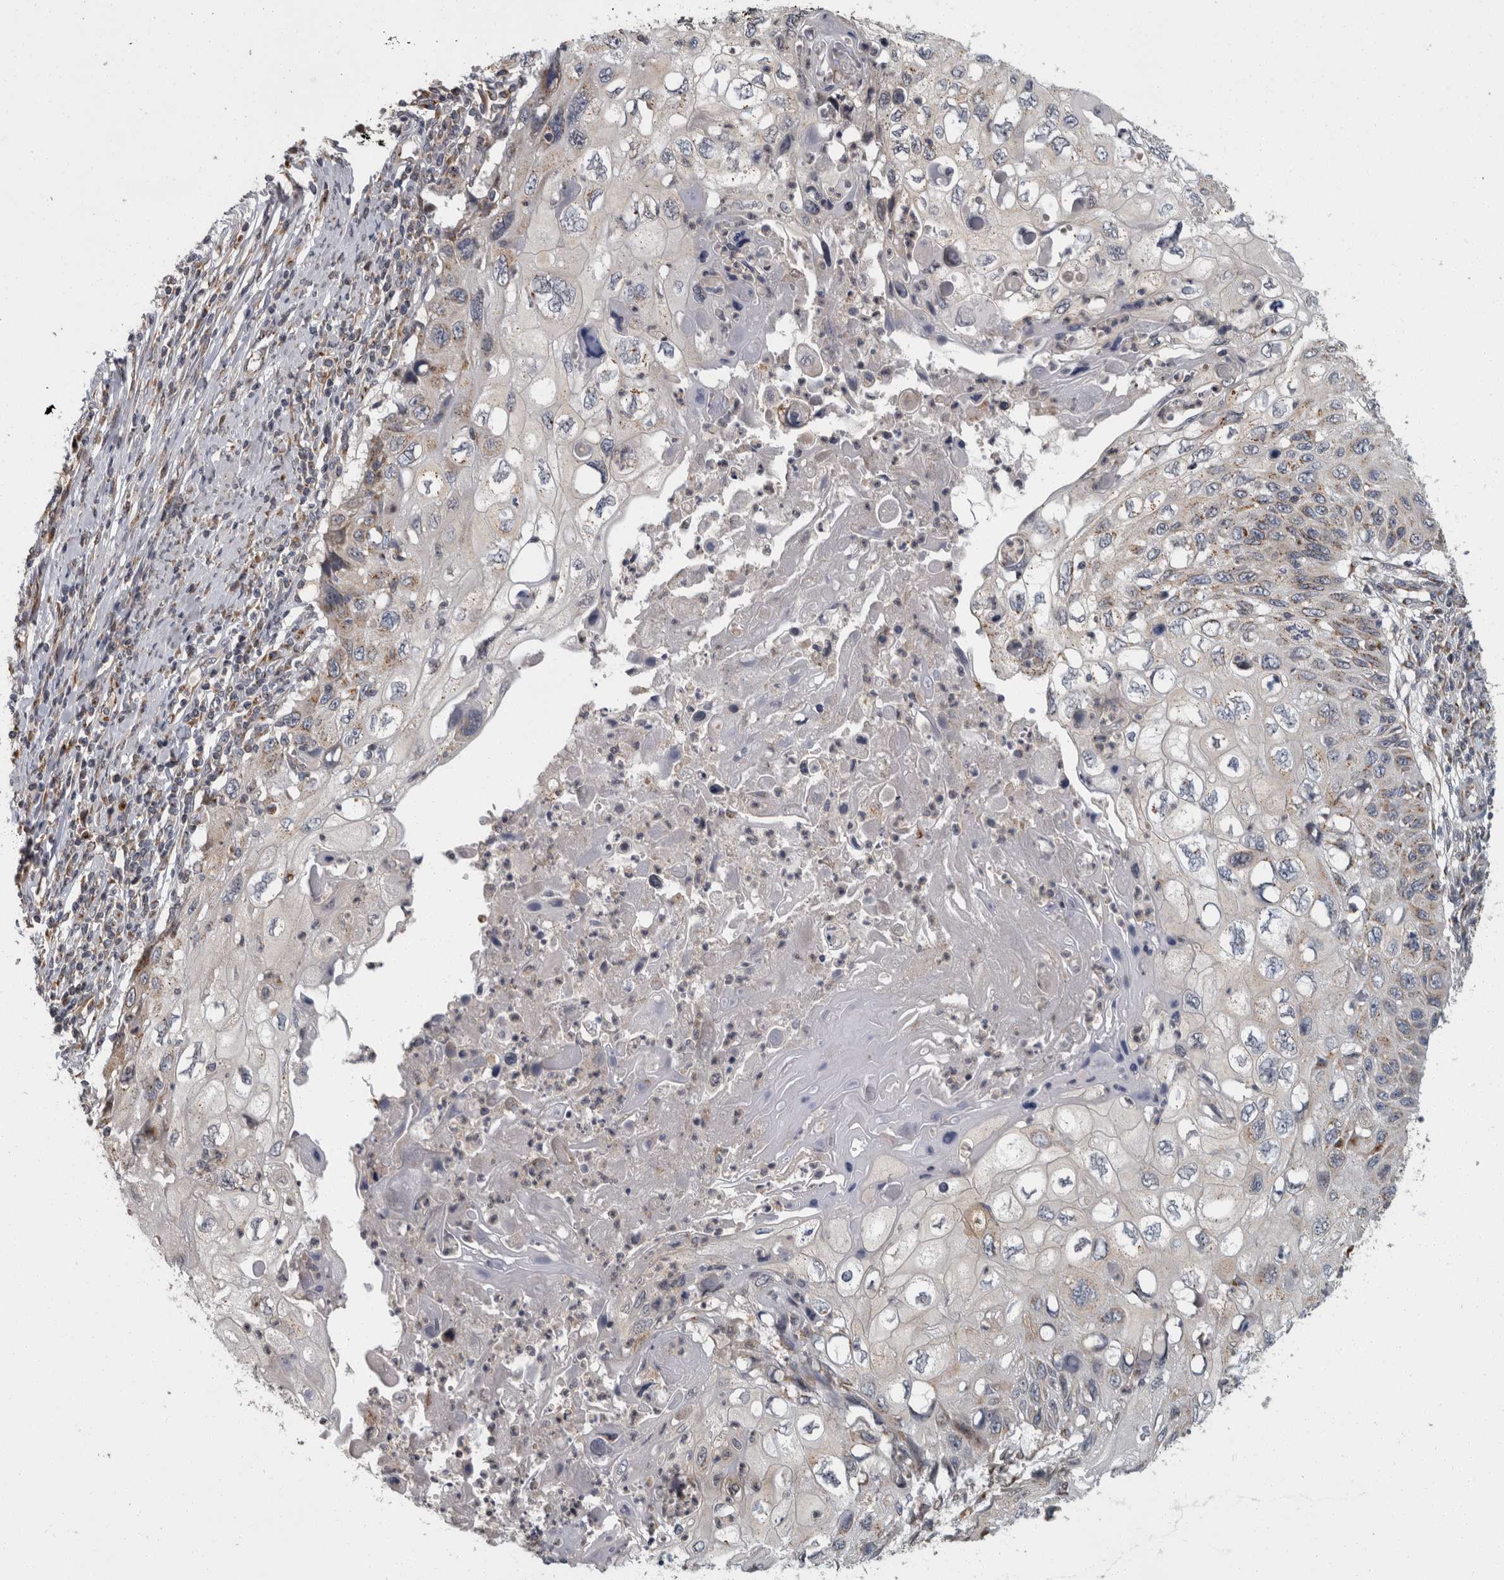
{"staining": {"intensity": "weak", "quantity": "25%-75%", "location": "cytoplasmic/membranous"}, "tissue": "cervical cancer", "cell_type": "Tumor cells", "image_type": "cancer", "snomed": [{"axis": "morphology", "description": "Squamous cell carcinoma, NOS"}, {"axis": "topography", "description": "Cervix"}], "caption": "Immunohistochemistry (DAB) staining of cervical cancer displays weak cytoplasmic/membranous protein expression in about 25%-75% of tumor cells. The protein of interest is shown in brown color, while the nuclei are stained blue.", "gene": "LMAN2L", "patient": {"sex": "female", "age": 70}}